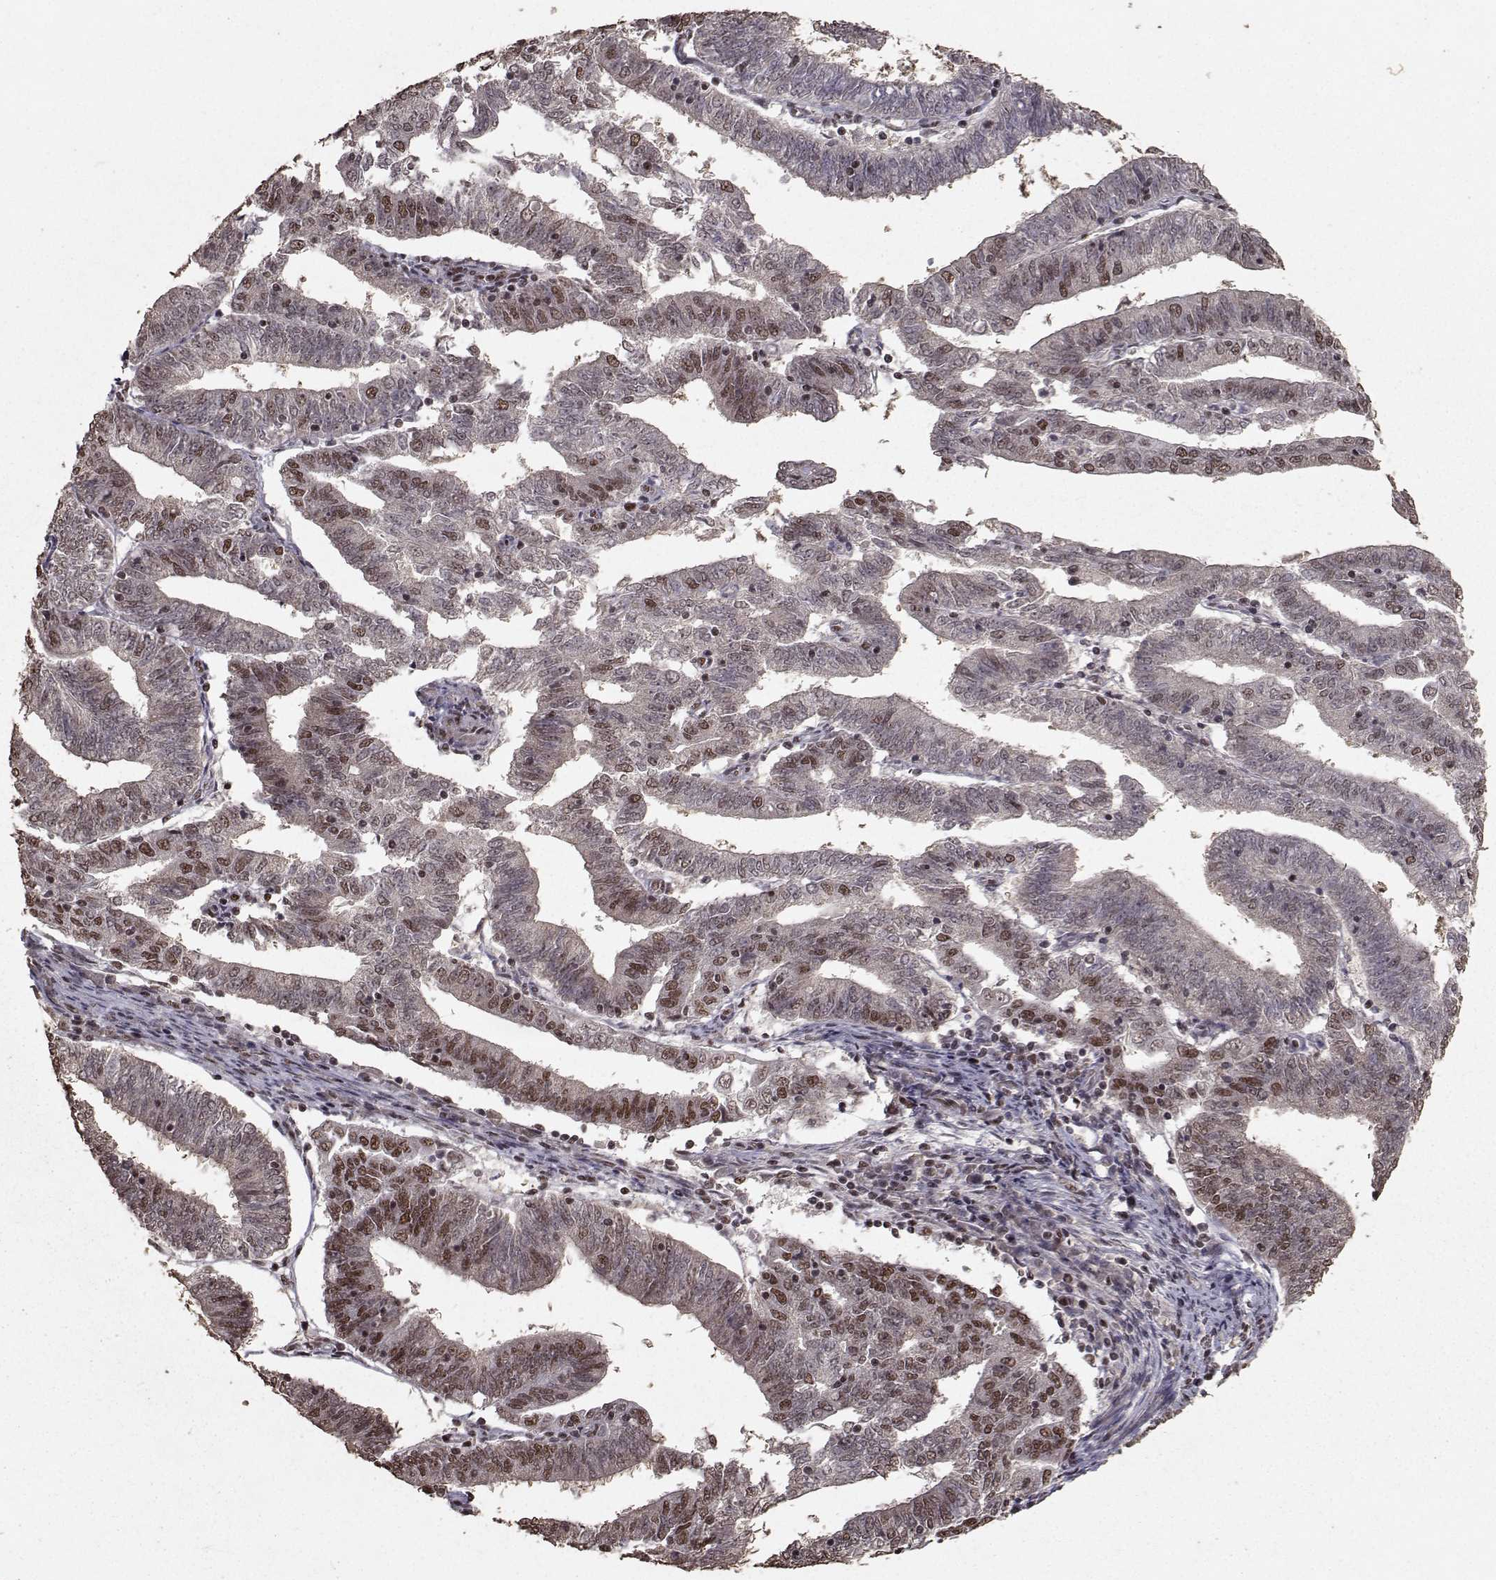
{"staining": {"intensity": "strong", "quantity": "25%-75%", "location": "nuclear"}, "tissue": "endometrial cancer", "cell_type": "Tumor cells", "image_type": "cancer", "snomed": [{"axis": "morphology", "description": "Adenocarcinoma, NOS"}, {"axis": "topography", "description": "Endometrium"}], "caption": "Strong nuclear staining for a protein is appreciated in about 25%-75% of tumor cells of endometrial cancer (adenocarcinoma) using immunohistochemistry.", "gene": "SF1", "patient": {"sex": "female", "age": 82}}